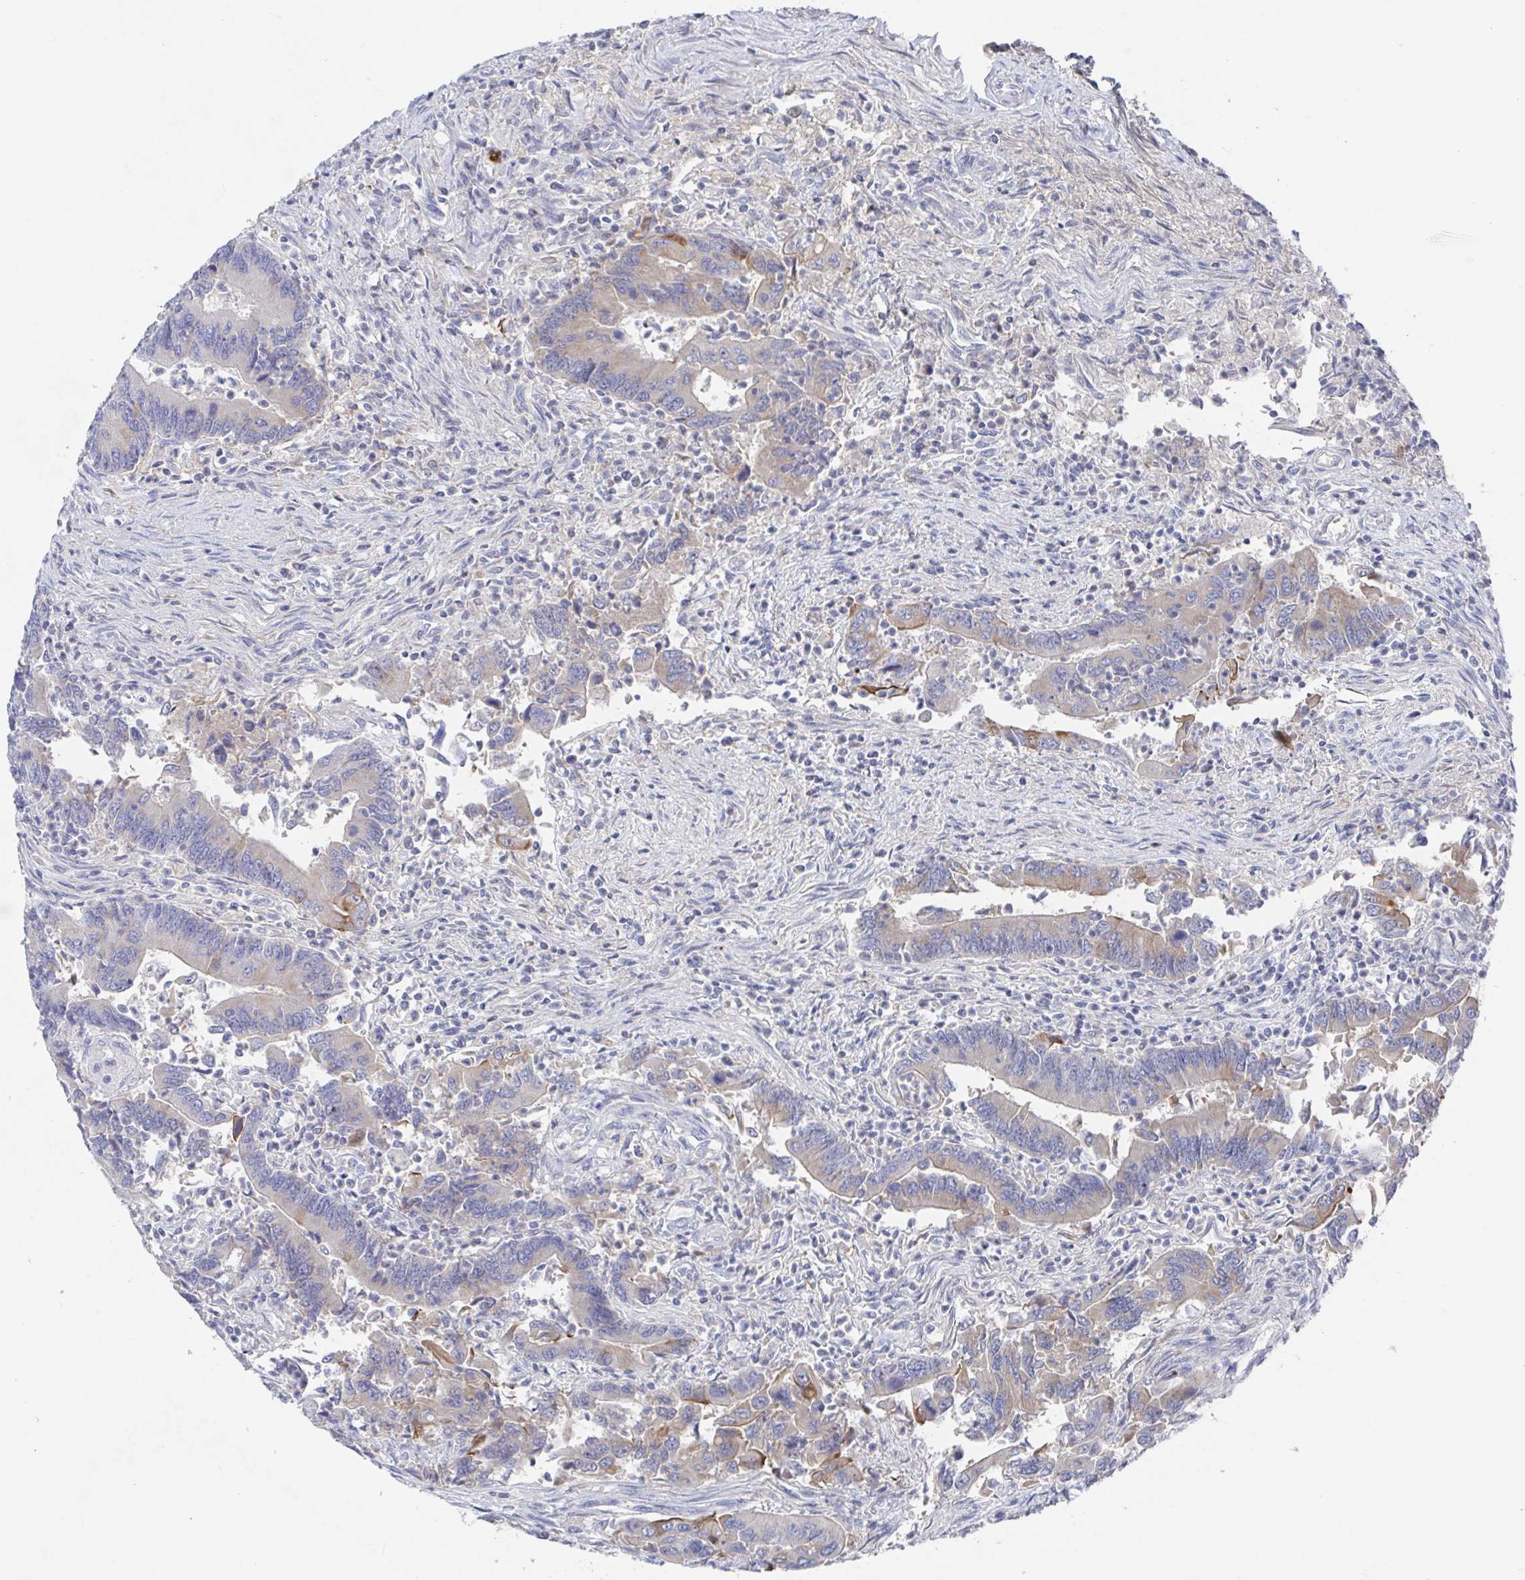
{"staining": {"intensity": "weak", "quantity": "<25%", "location": "cytoplasmic/membranous"}, "tissue": "colorectal cancer", "cell_type": "Tumor cells", "image_type": "cancer", "snomed": [{"axis": "morphology", "description": "Adenocarcinoma, NOS"}, {"axis": "topography", "description": "Colon"}], "caption": "Colorectal adenocarcinoma was stained to show a protein in brown. There is no significant positivity in tumor cells. Nuclei are stained in blue.", "gene": "GPR148", "patient": {"sex": "female", "age": 67}}